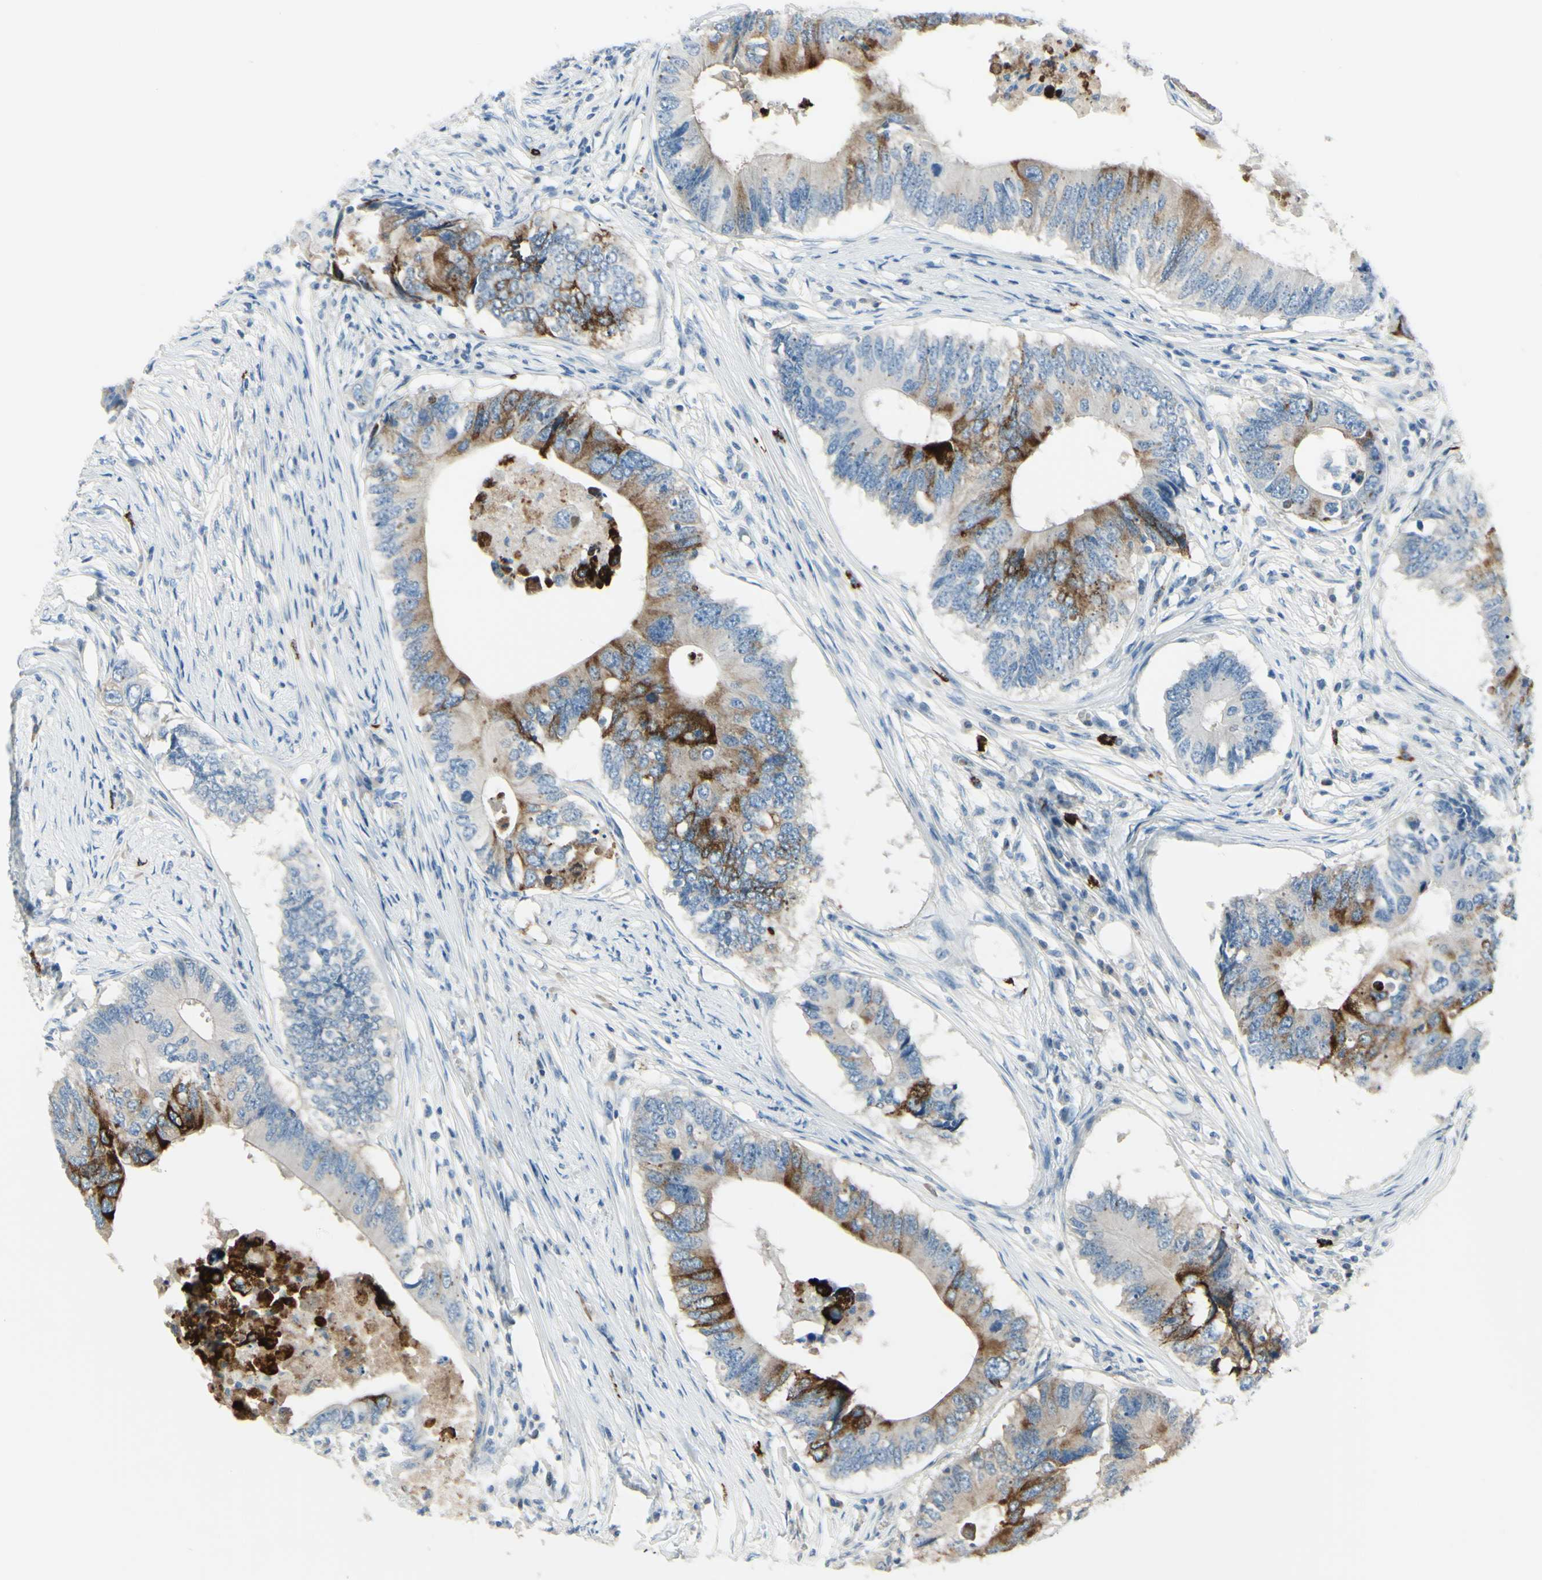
{"staining": {"intensity": "strong", "quantity": "<25%", "location": "cytoplasmic/membranous"}, "tissue": "colorectal cancer", "cell_type": "Tumor cells", "image_type": "cancer", "snomed": [{"axis": "morphology", "description": "Adenocarcinoma, NOS"}, {"axis": "topography", "description": "Colon"}], "caption": "This micrograph demonstrates colorectal cancer (adenocarcinoma) stained with IHC to label a protein in brown. The cytoplasmic/membranous of tumor cells show strong positivity for the protein. Nuclei are counter-stained blue.", "gene": "DLG4", "patient": {"sex": "male", "age": 71}}